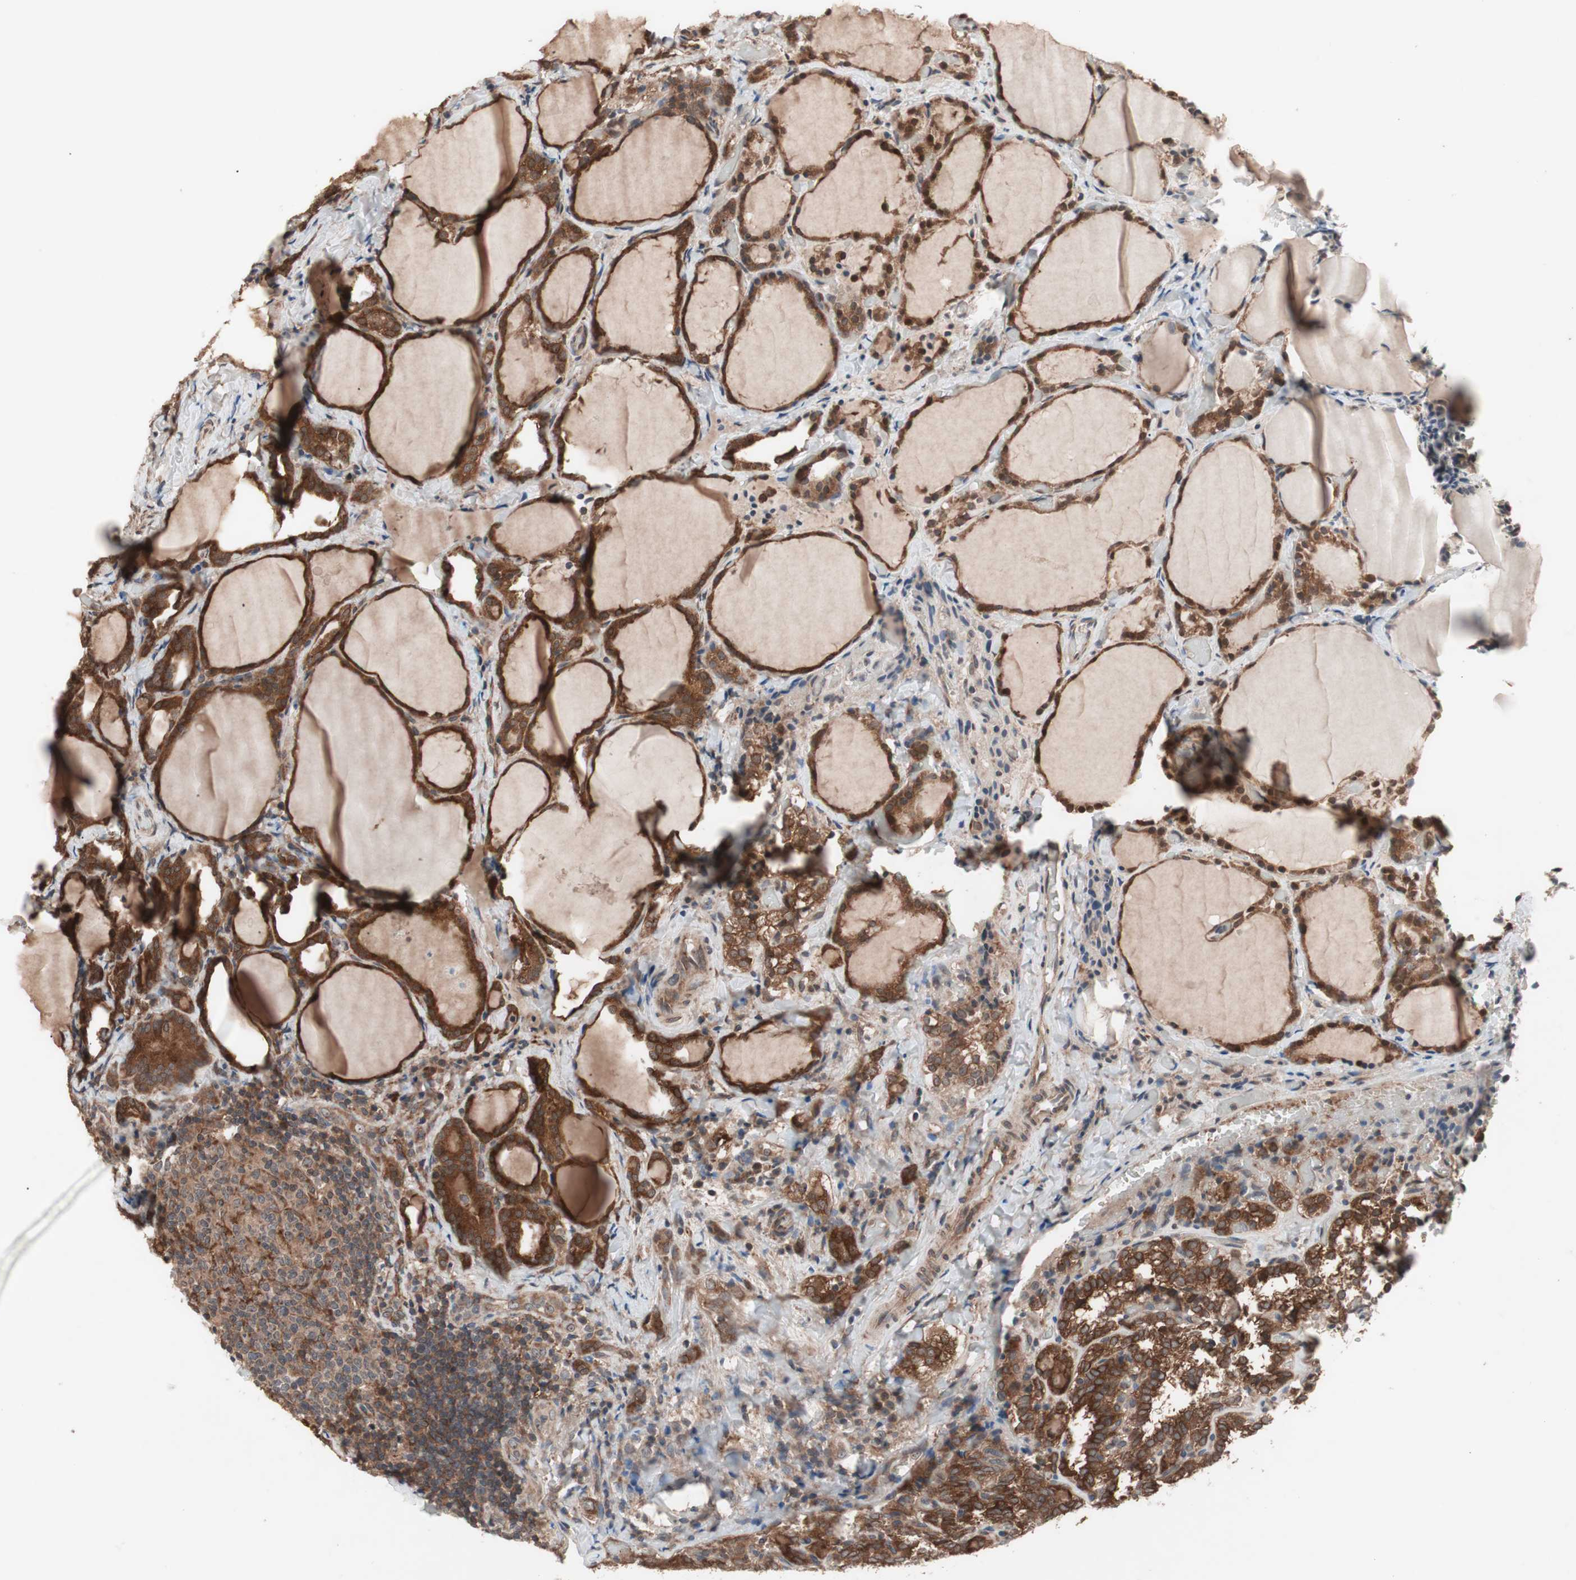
{"staining": {"intensity": "strong", "quantity": ">75%", "location": "cytoplasmic/membranous"}, "tissue": "thyroid cancer", "cell_type": "Tumor cells", "image_type": "cancer", "snomed": [{"axis": "morphology", "description": "Normal tissue, NOS"}, {"axis": "morphology", "description": "Papillary adenocarcinoma, NOS"}, {"axis": "topography", "description": "Thyroid gland"}], "caption": "Immunohistochemical staining of thyroid cancer (papillary adenocarcinoma) shows high levels of strong cytoplasmic/membranous expression in about >75% of tumor cells.", "gene": "IRS1", "patient": {"sex": "female", "age": 30}}